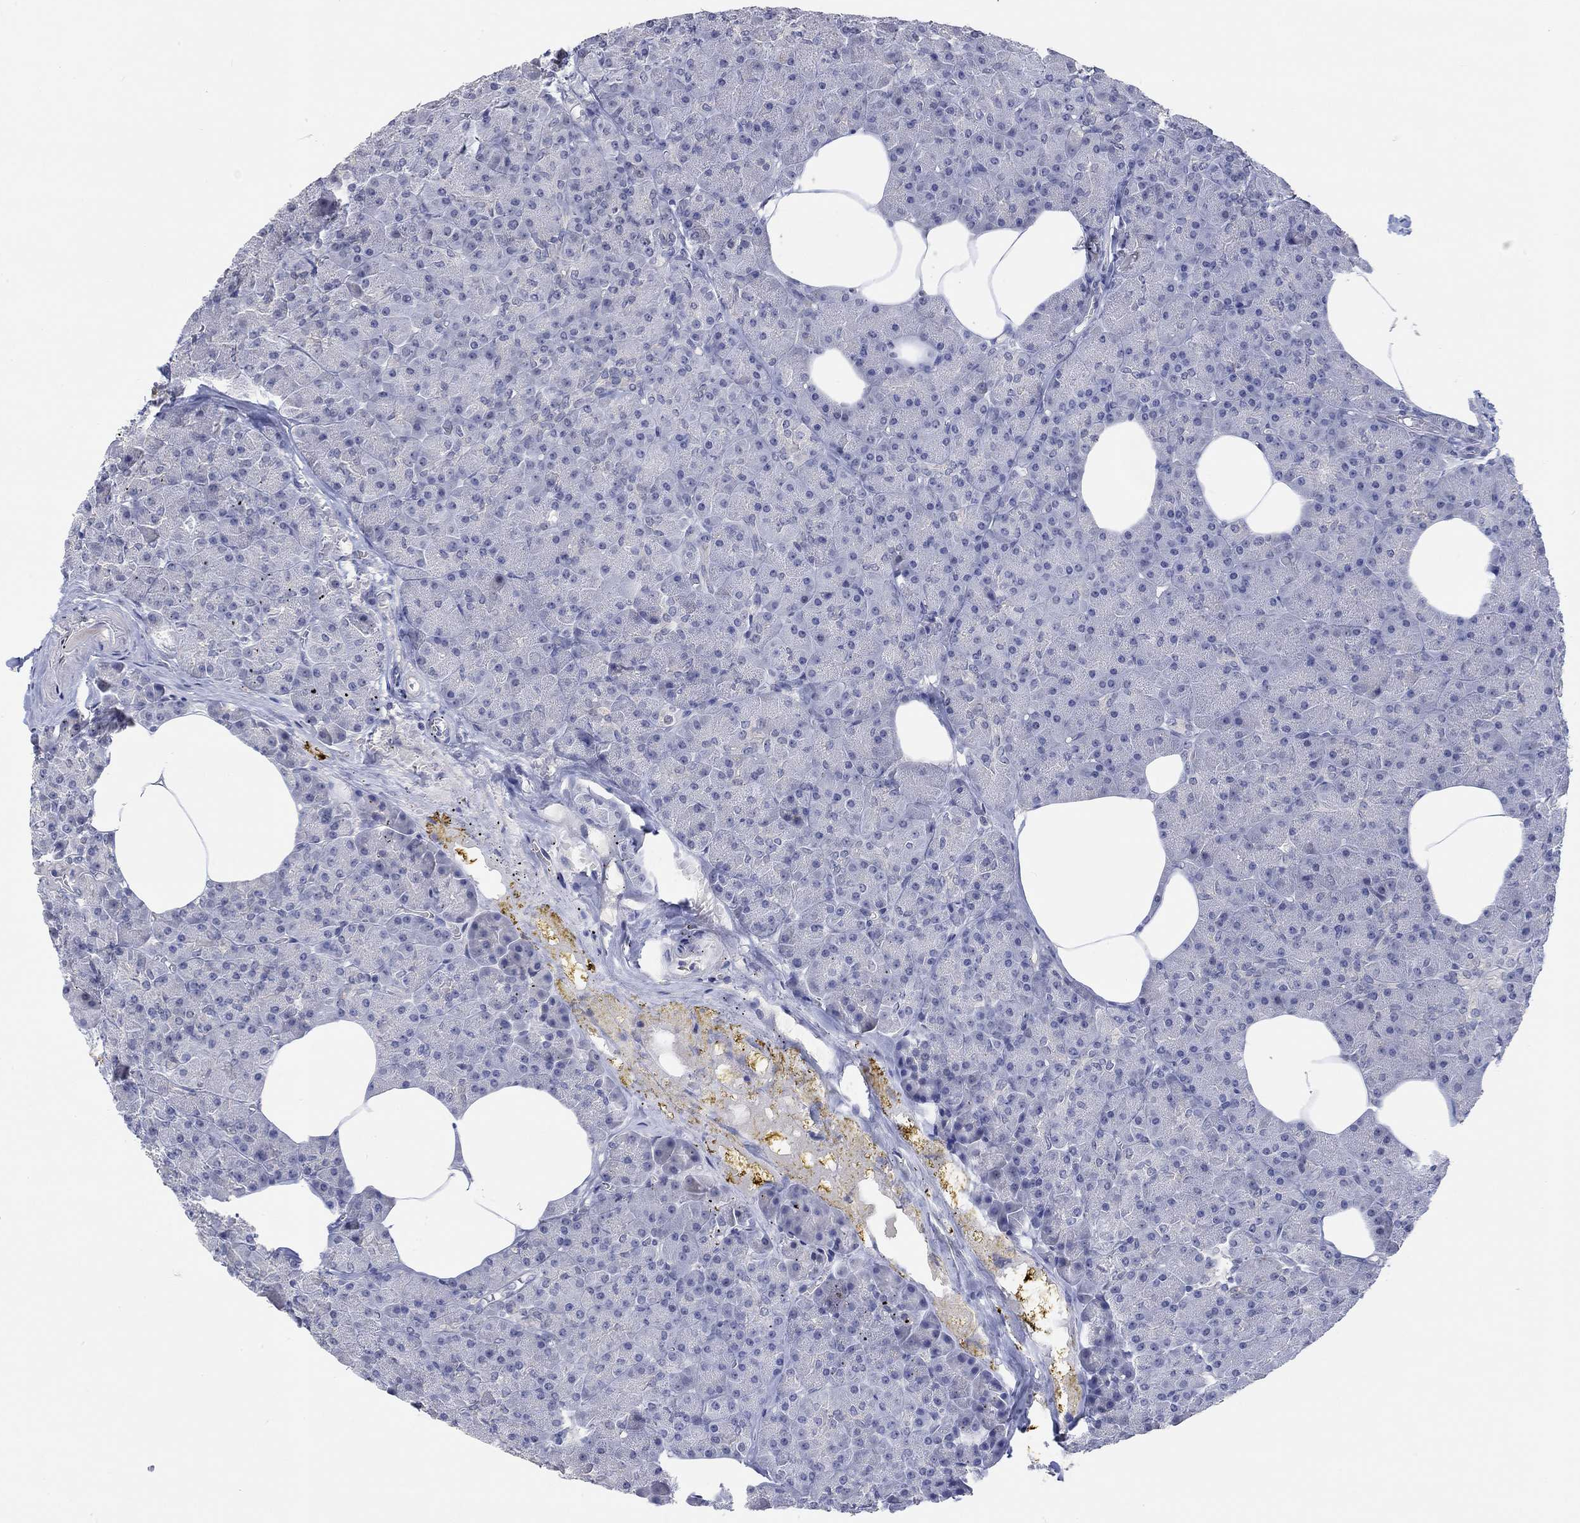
{"staining": {"intensity": "negative", "quantity": "none", "location": "none"}, "tissue": "pancreas", "cell_type": "Exocrine glandular cells", "image_type": "normal", "snomed": [{"axis": "morphology", "description": "Normal tissue, NOS"}, {"axis": "topography", "description": "Pancreas"}], "caption": "This is a histopathology image of IHC staining of unremarkable pancreas, which shows no positivity in exocrine glandular cells. (Stains: DAB immunohistochemistry (IHC) with hematoxylin counter stain, Microscopy: brightfield microscopy at high magnification).", "gene": "PNMA5", "patient": {"sex": "female", "age": 45}}